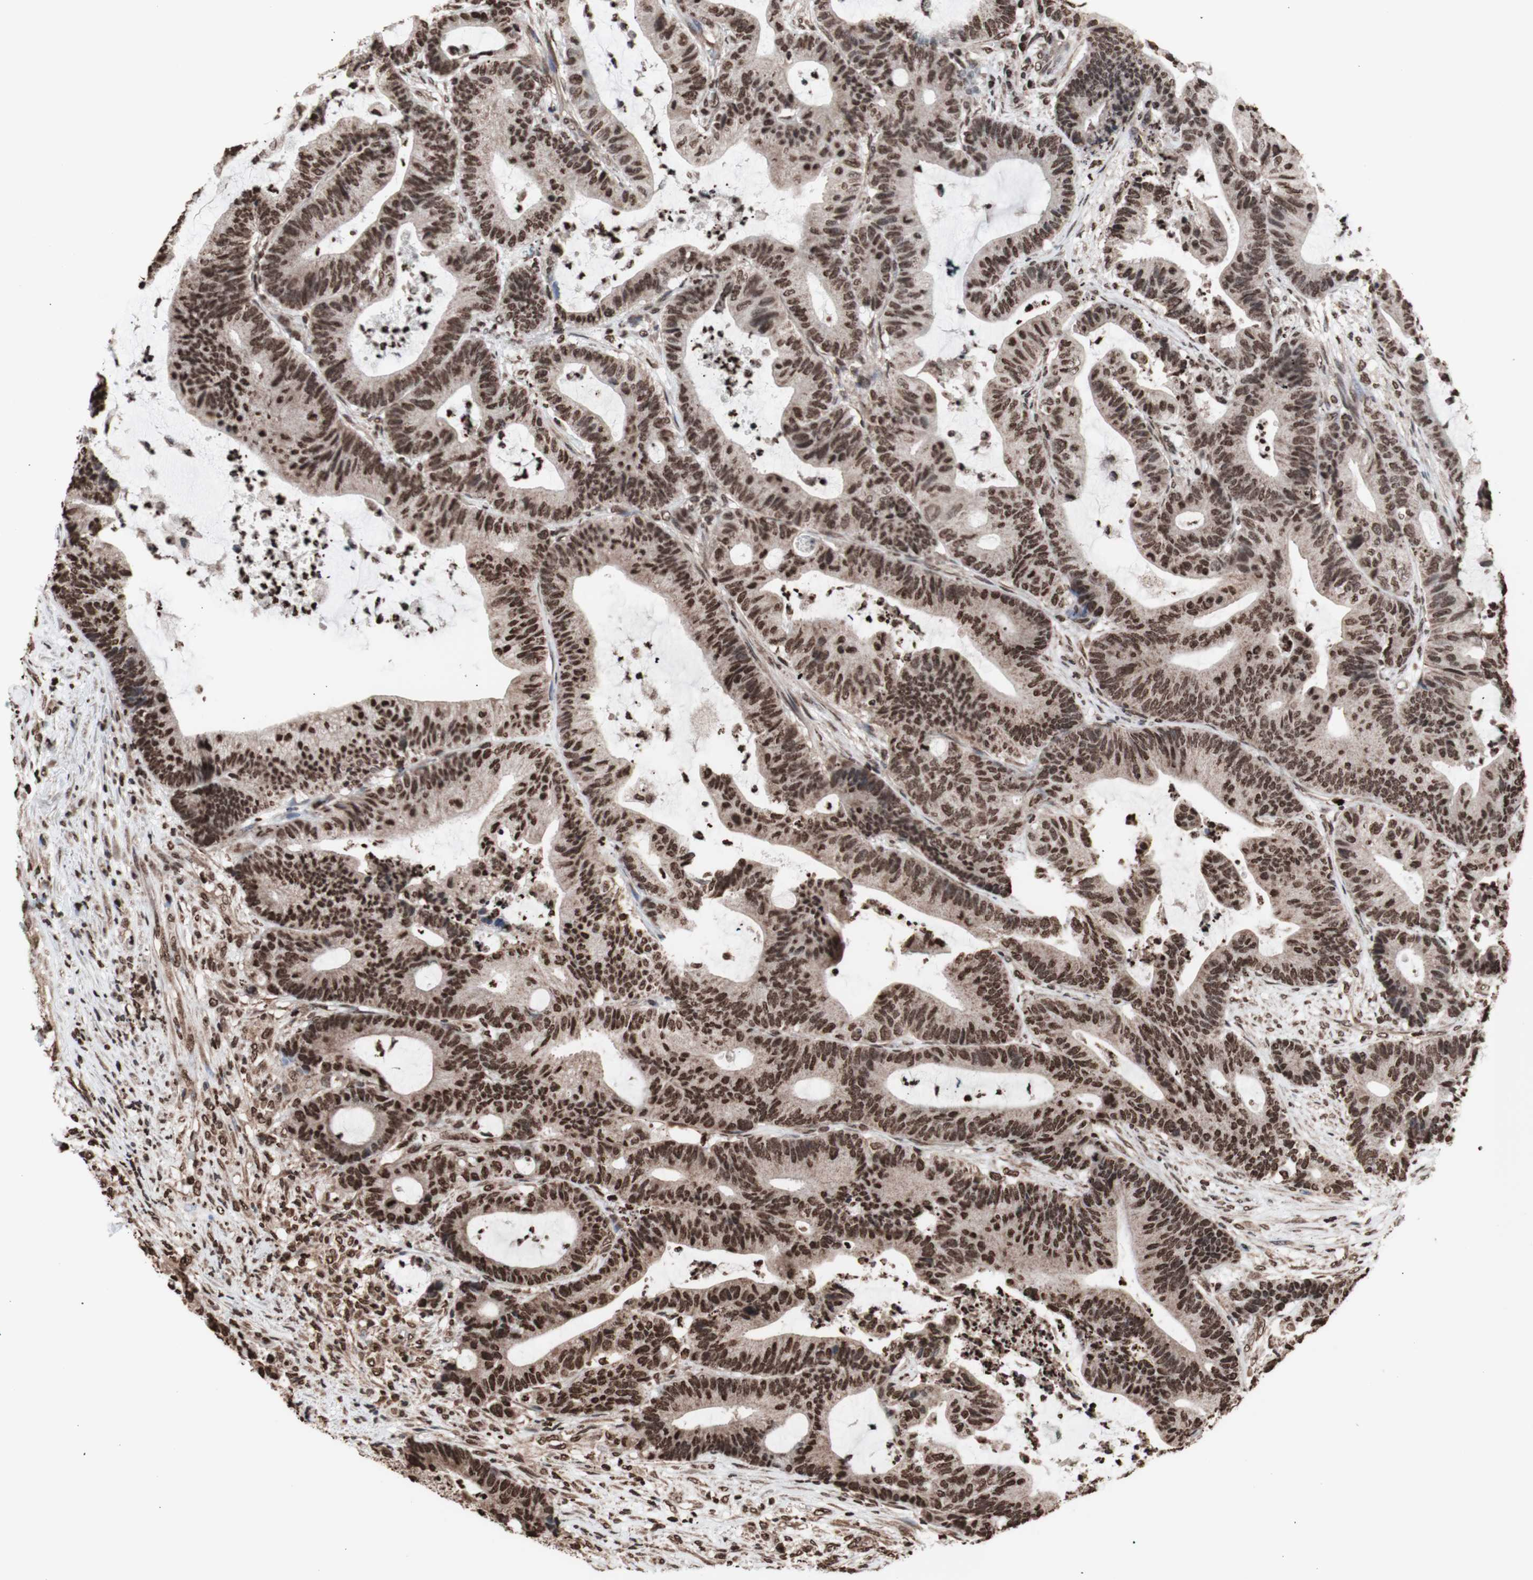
{"staining": {"intensity": "moderate", "quantity": ">75%", "location": "cytoplasmic/membranous,nuclear"}, "tissue": "colorectal cancer", "cell_type": "Tumor cells", "image_type": "cancer", "snomed": [{"axis": "morphology", "description": "Adenocarcinoma, NOS"}, {"axis": "topography", "description": "Colon"}], "caption": "Adenocarcinoma (colorectal) was stained to show a protein in brown. There is medium levels of moderate cytoplasmic/membranous and nuclear expression in approximately >75% of tumor cells. Nuclei are stained in blue.", "gene": "SNAI2", "patient": {"sex": "female", "age": 84}}